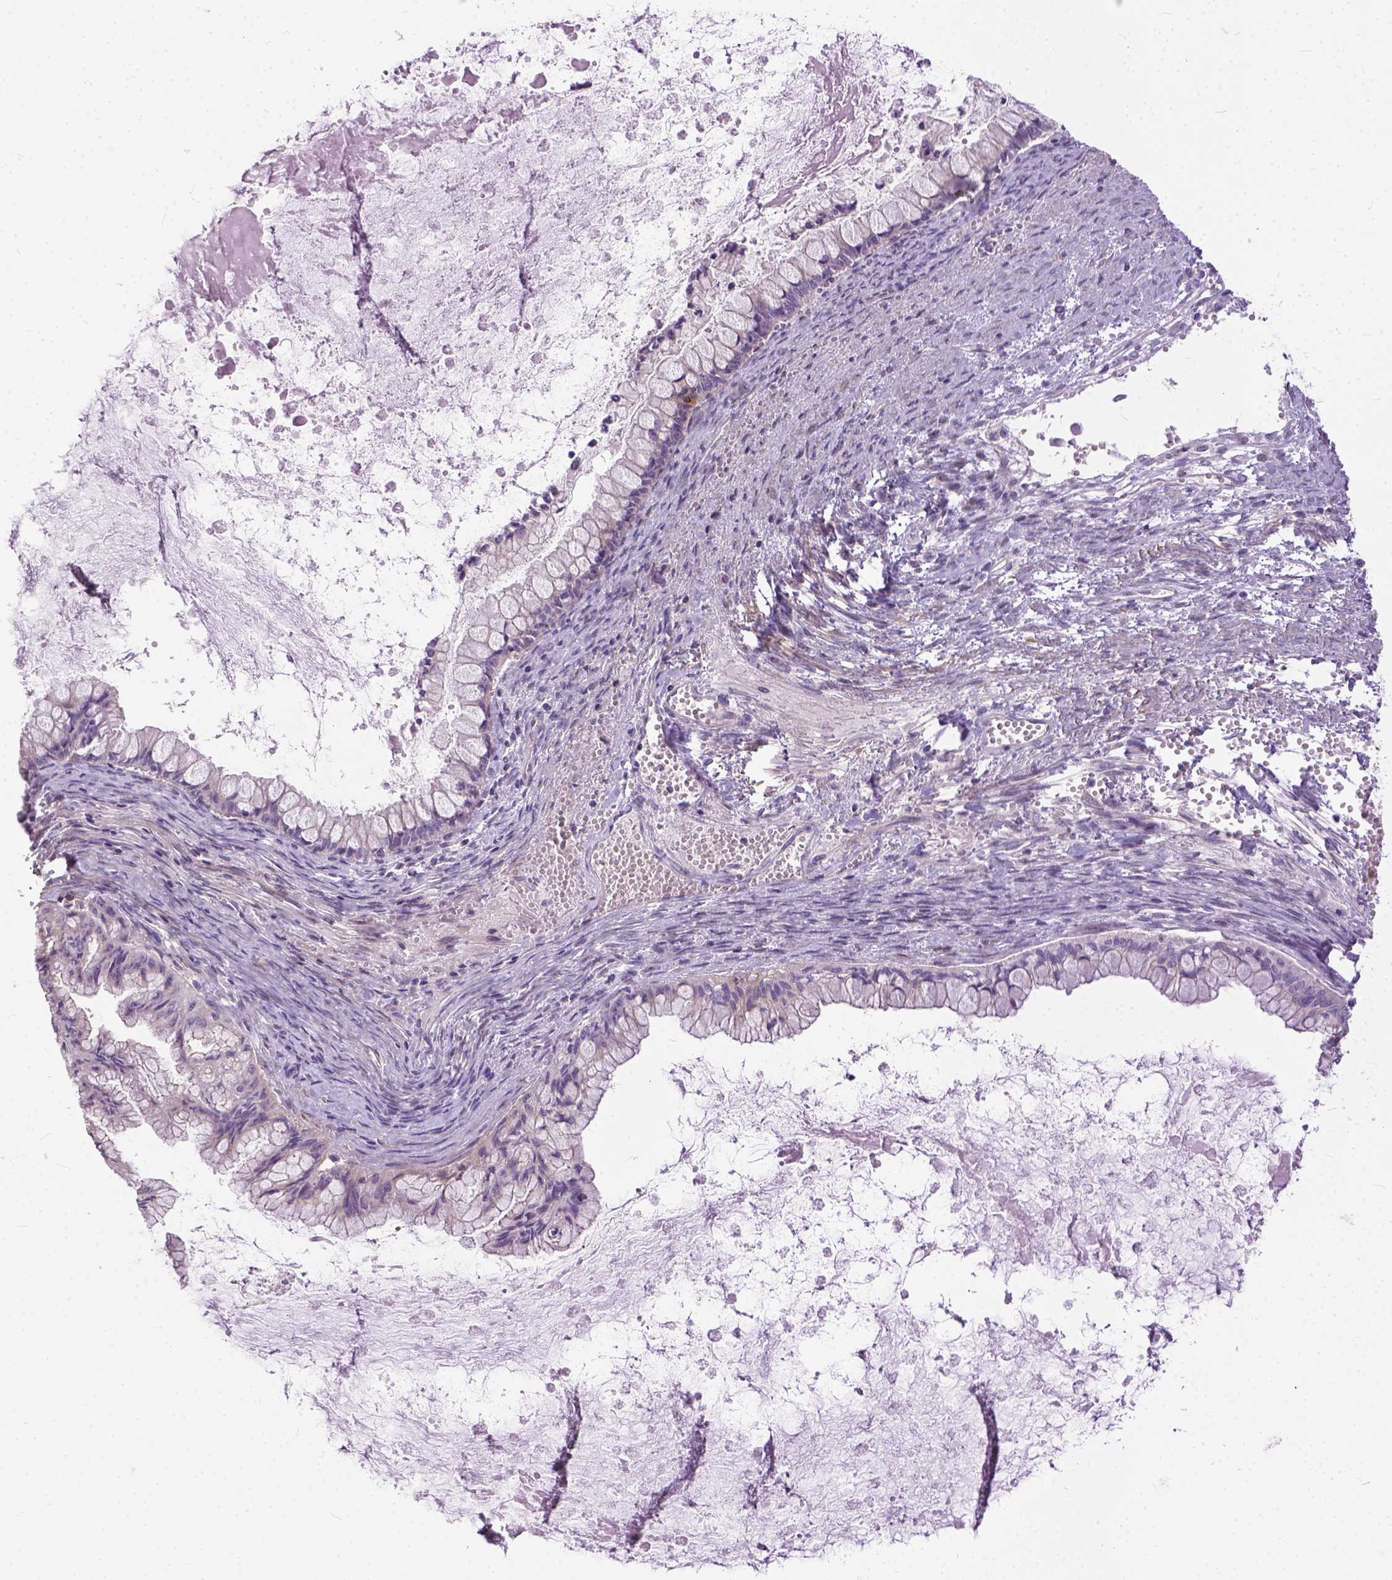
{"staining": {"intensity": "negative", "quantity": "none", "location": "none"}, "tissue": "ovarian cancer", "cell_type": "Tumor cells", "image_type": "cancer", "snomed": [{"axis": "morphology", "description": "Cystadenocarcinoma, mucinous, NOS"}, {"axis": "topography", "description": "Ovary"}], "caption": "A micrograph of human ovarian cancer is negative for staining in tumor cells.", "gene": "BANF2", "patient": {"sex": "female", "age": 67}}